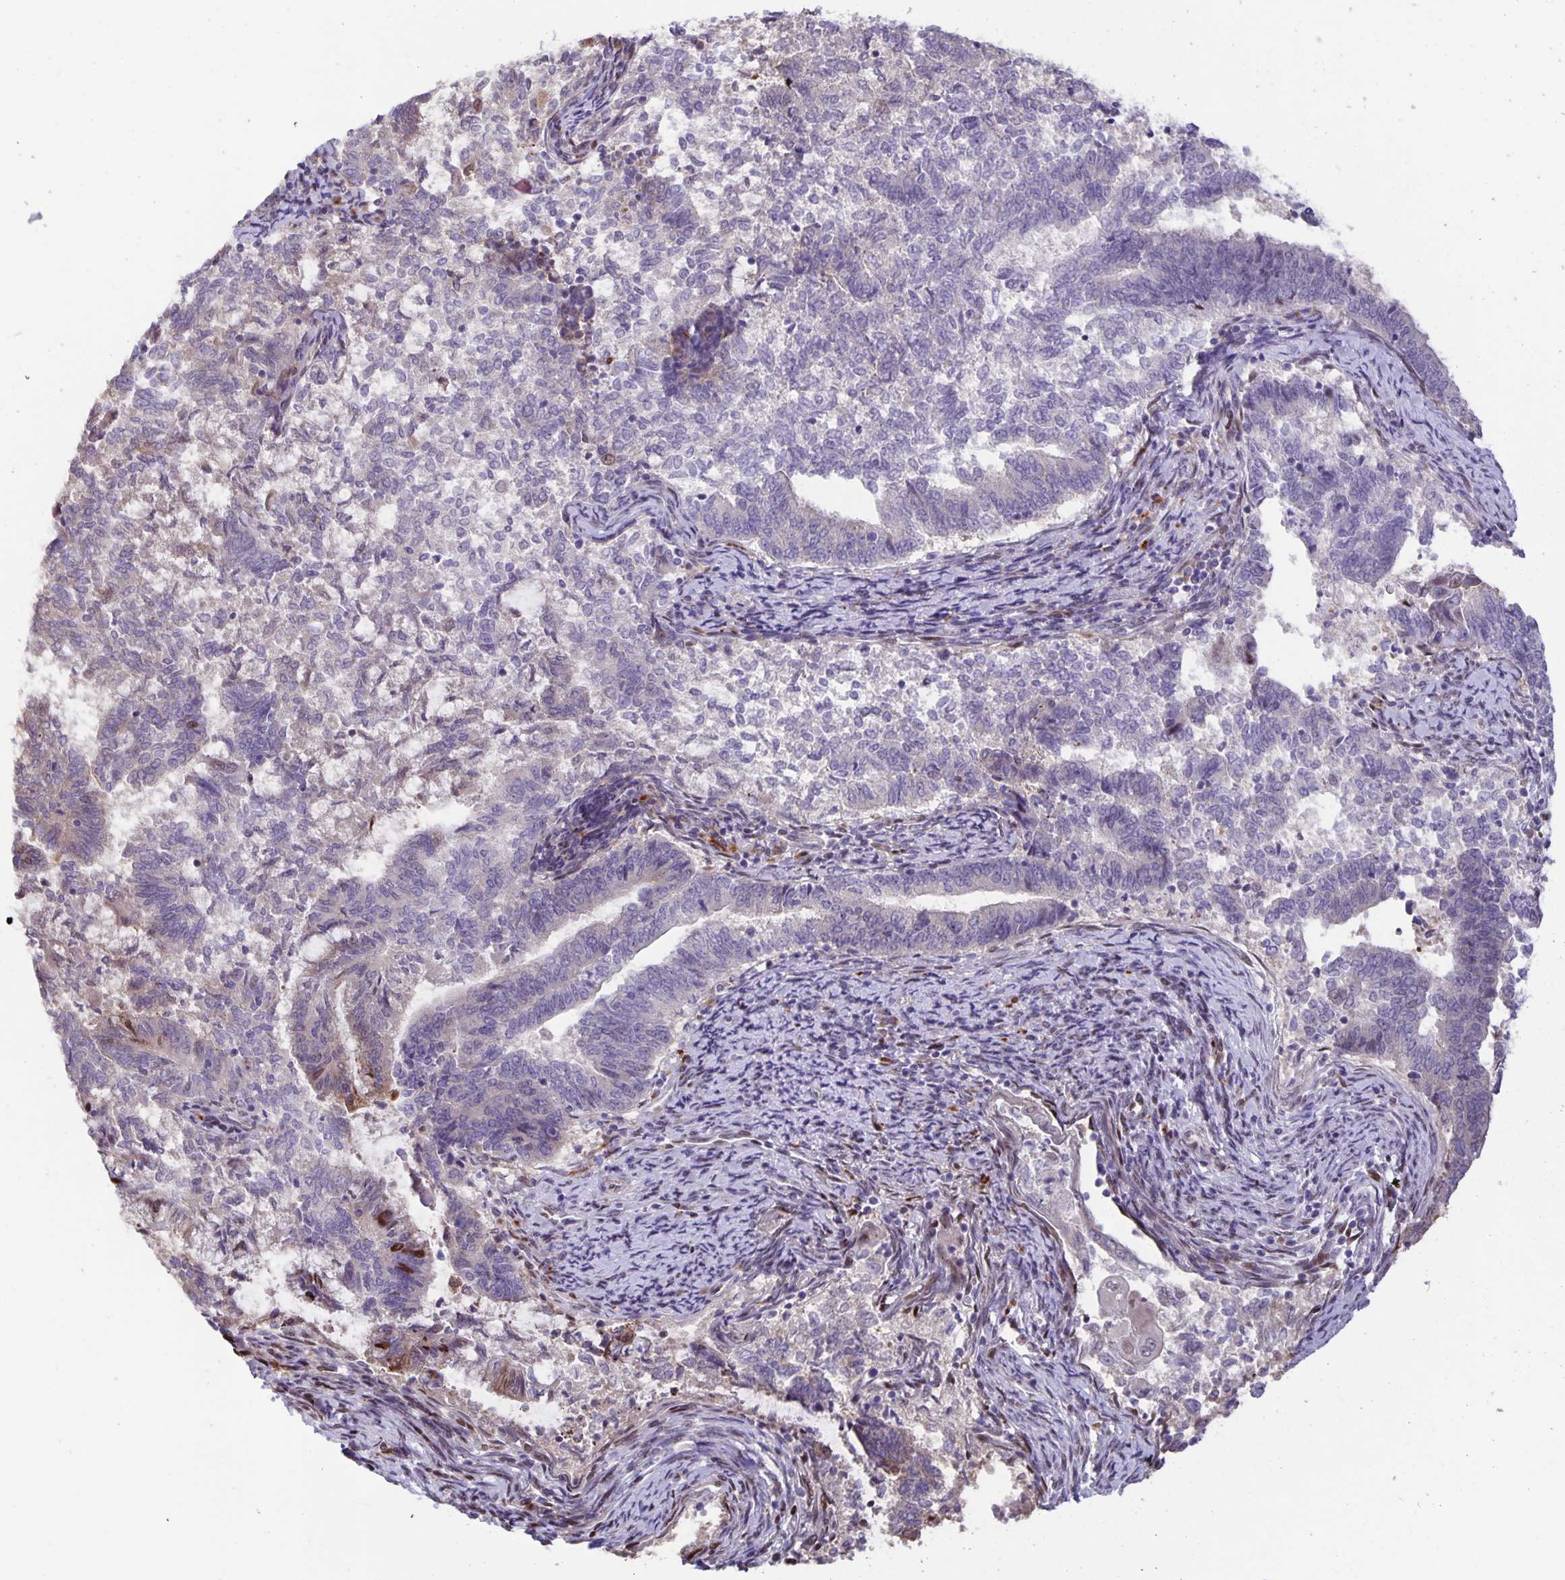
{"staining": {"intensity": "negative", "quantity": "none", "location": "none"}, "tissue": "endometrial cancer", "cell_type": "Tumor cells", "image_type": "cancer", "snomed": [{"axis": "morphology", "description": "Adenocarcinoma, NOS"}, {"axis": "topography", "description": "Endometrium"}], "caption": "High magnification brightfield microscopy of adenocarcinoma (endometrial) stained with DAB (brown) and counterstained with hematoxylin (blue): tumor cells show no significant staining.", "gene": "MAPK12", "patient": {"sex": "female", "age": 65}}